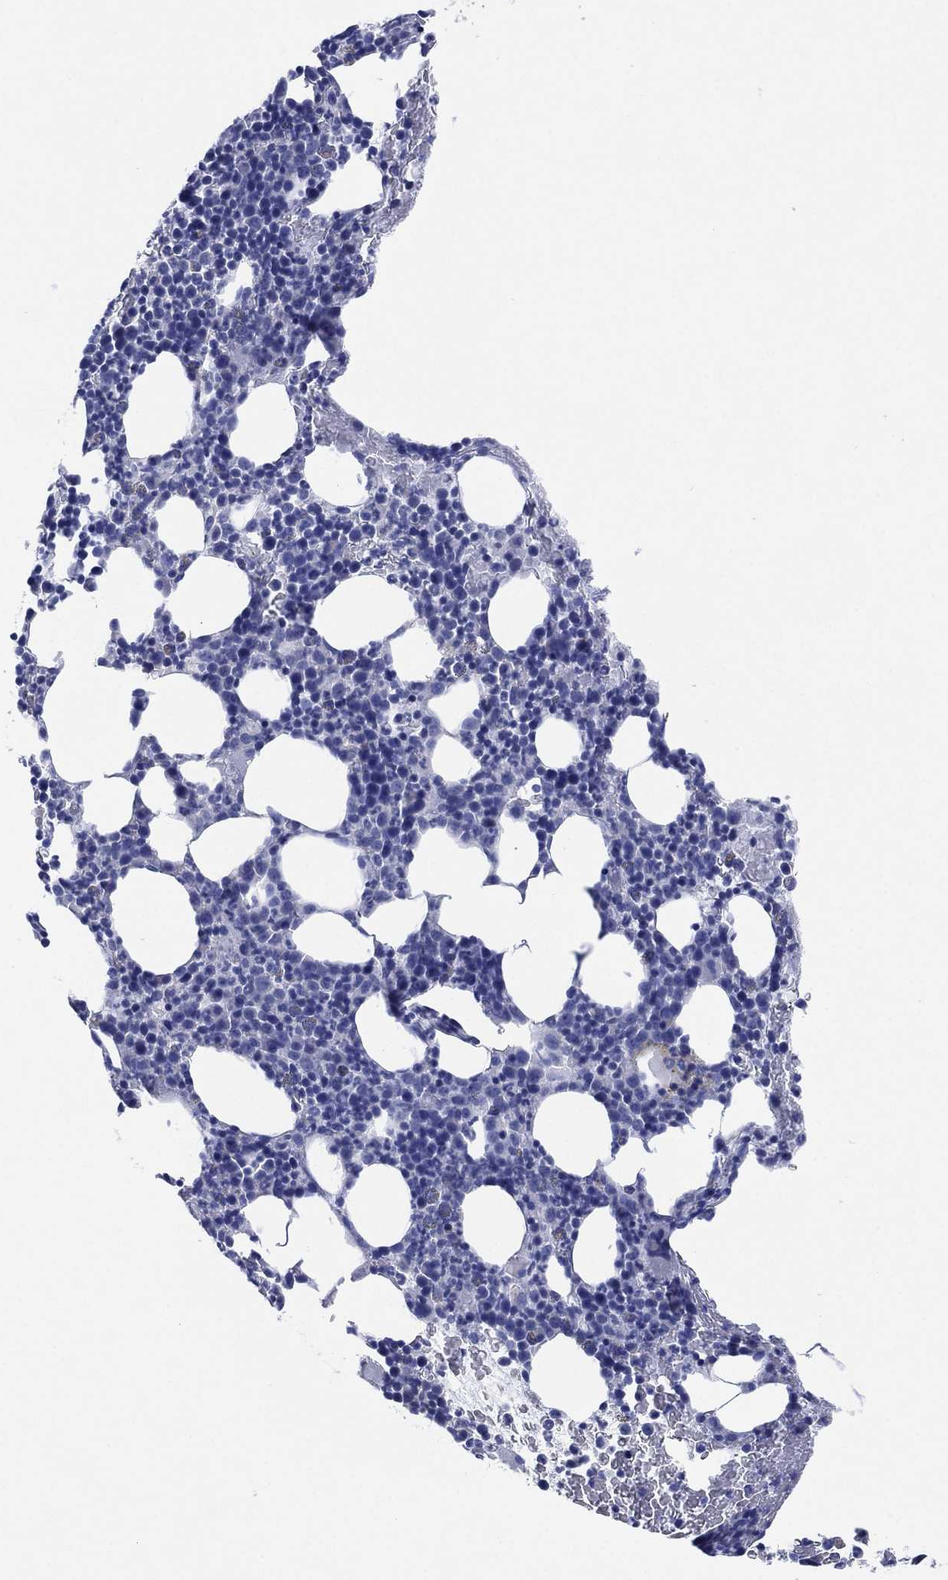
{"staining": {"intensity": "negative", "quantity": "none", "location": "none"}, "tissue": "bone marrow", "cell_type": "Hematopoietic cells", "image_type": "normal", "snomed": [{"axis": "morphology", "description": "Normal tissue, NOS"}, {"axis": "topography", "description": "Bone marrow"}], "caption": "Immunohistochemical staining of benign bone marrow displays no significant staining in hematopoietic cells. Brightfield microscopy of immunohistochemistry stained with DAB (3,3'-diaminobenzidine) (brown) and hematoxylin (blue), captured at high magnification.", "gene": "CHRNA3", "patient": {"sex": "male", "age": 72}}